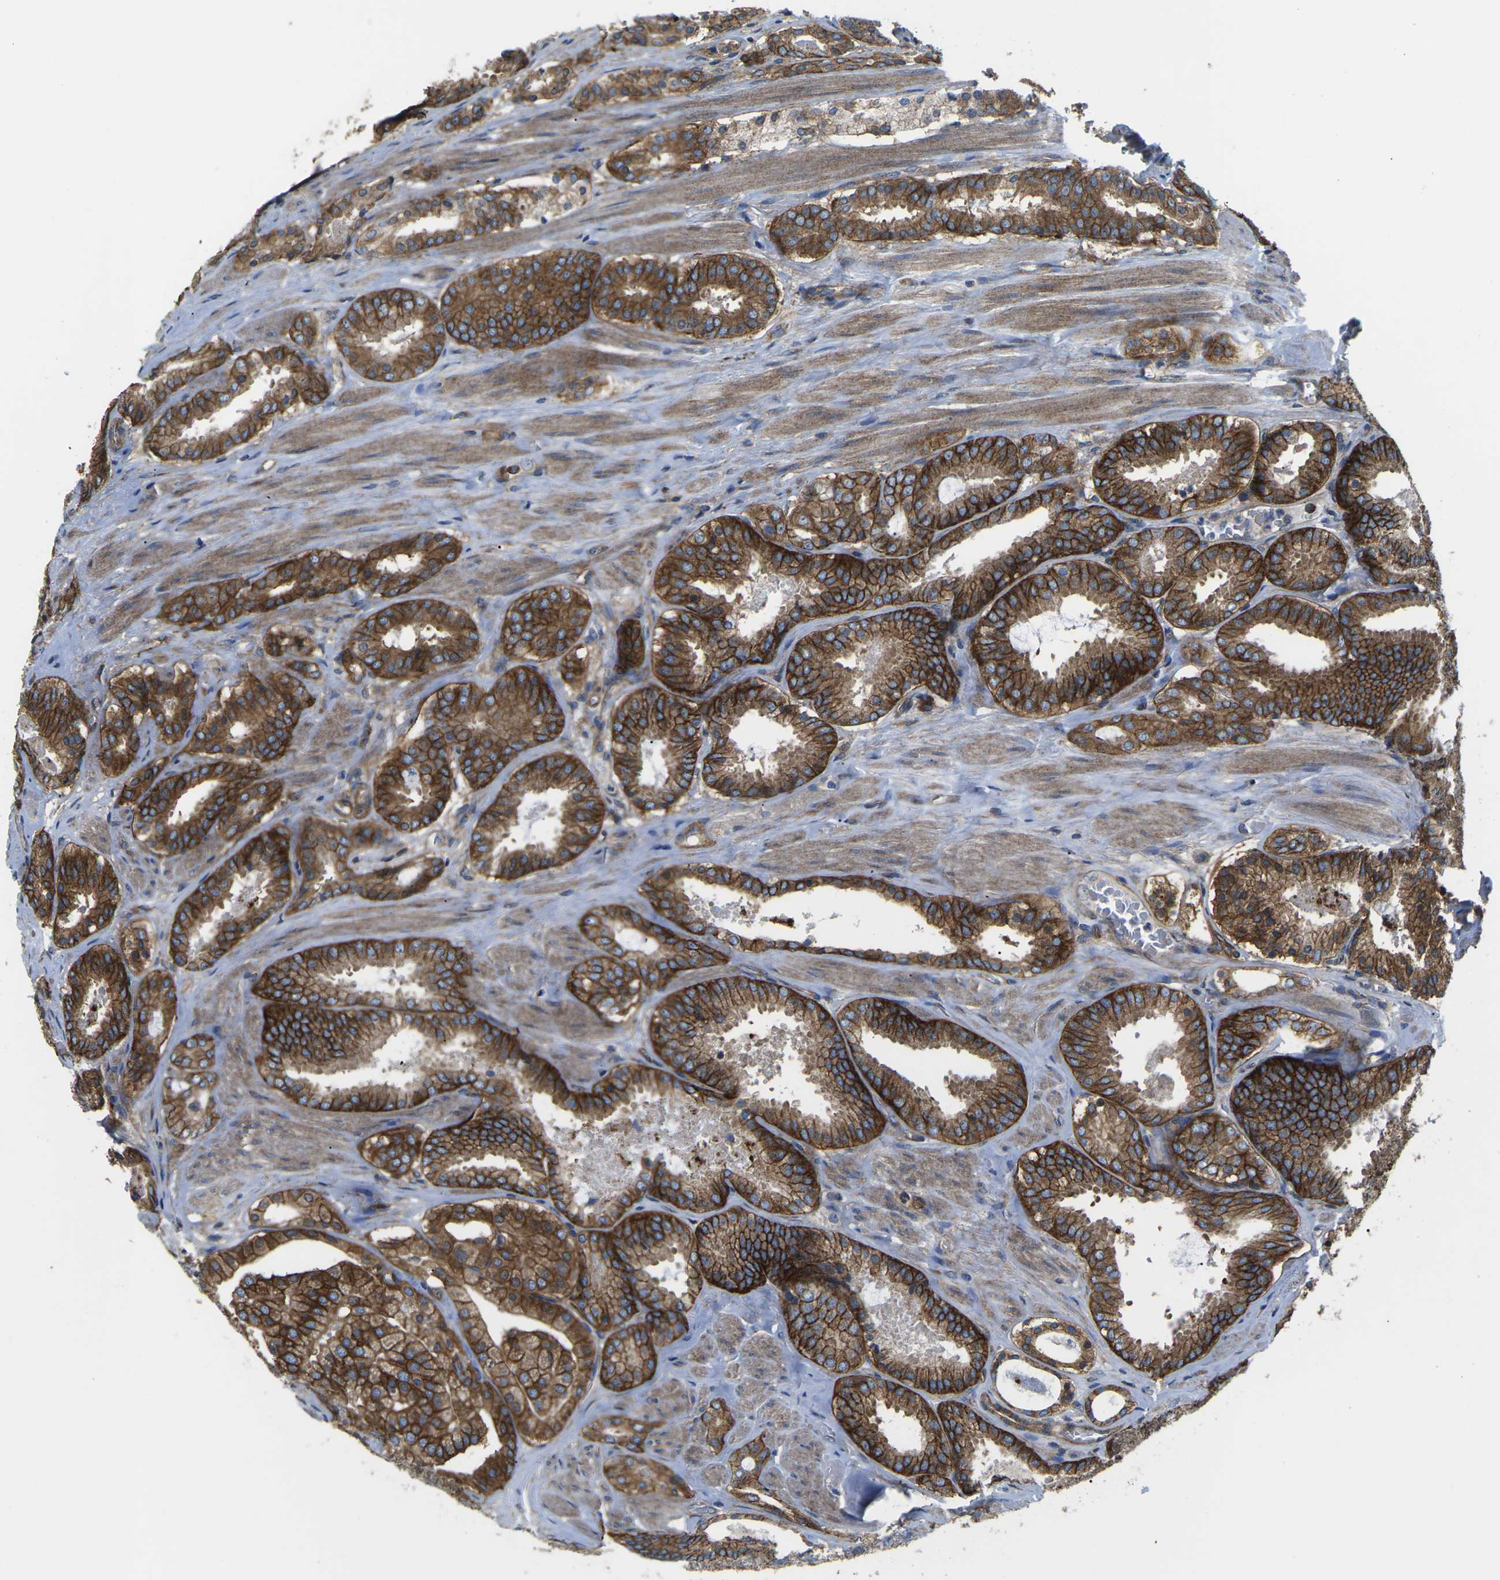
{"staining": {"intensity": "strong", "quantity": ">75%", "location": "cytoplasmic/membranous"}, "tissue": "prostate cancer", "cell_type": "Tumor cells", "image_type": "cancer", "snomed": [{"axis": "morphology", "description": "Adenocarcinoma, Low grade"}, {"axis": "topography", "description": "Prostate"}], "caption": "Immunohistochemistry (IHC) micrograph of human adenocarcinoma (low-grade) (prostate) stained for a protein (brown), which displays high levels of strong cytoplasmic/membranous staining in approximately >75% of tumor cells.", "gene": "DLG1", "patient": {"sex": "male", "age": 69}}